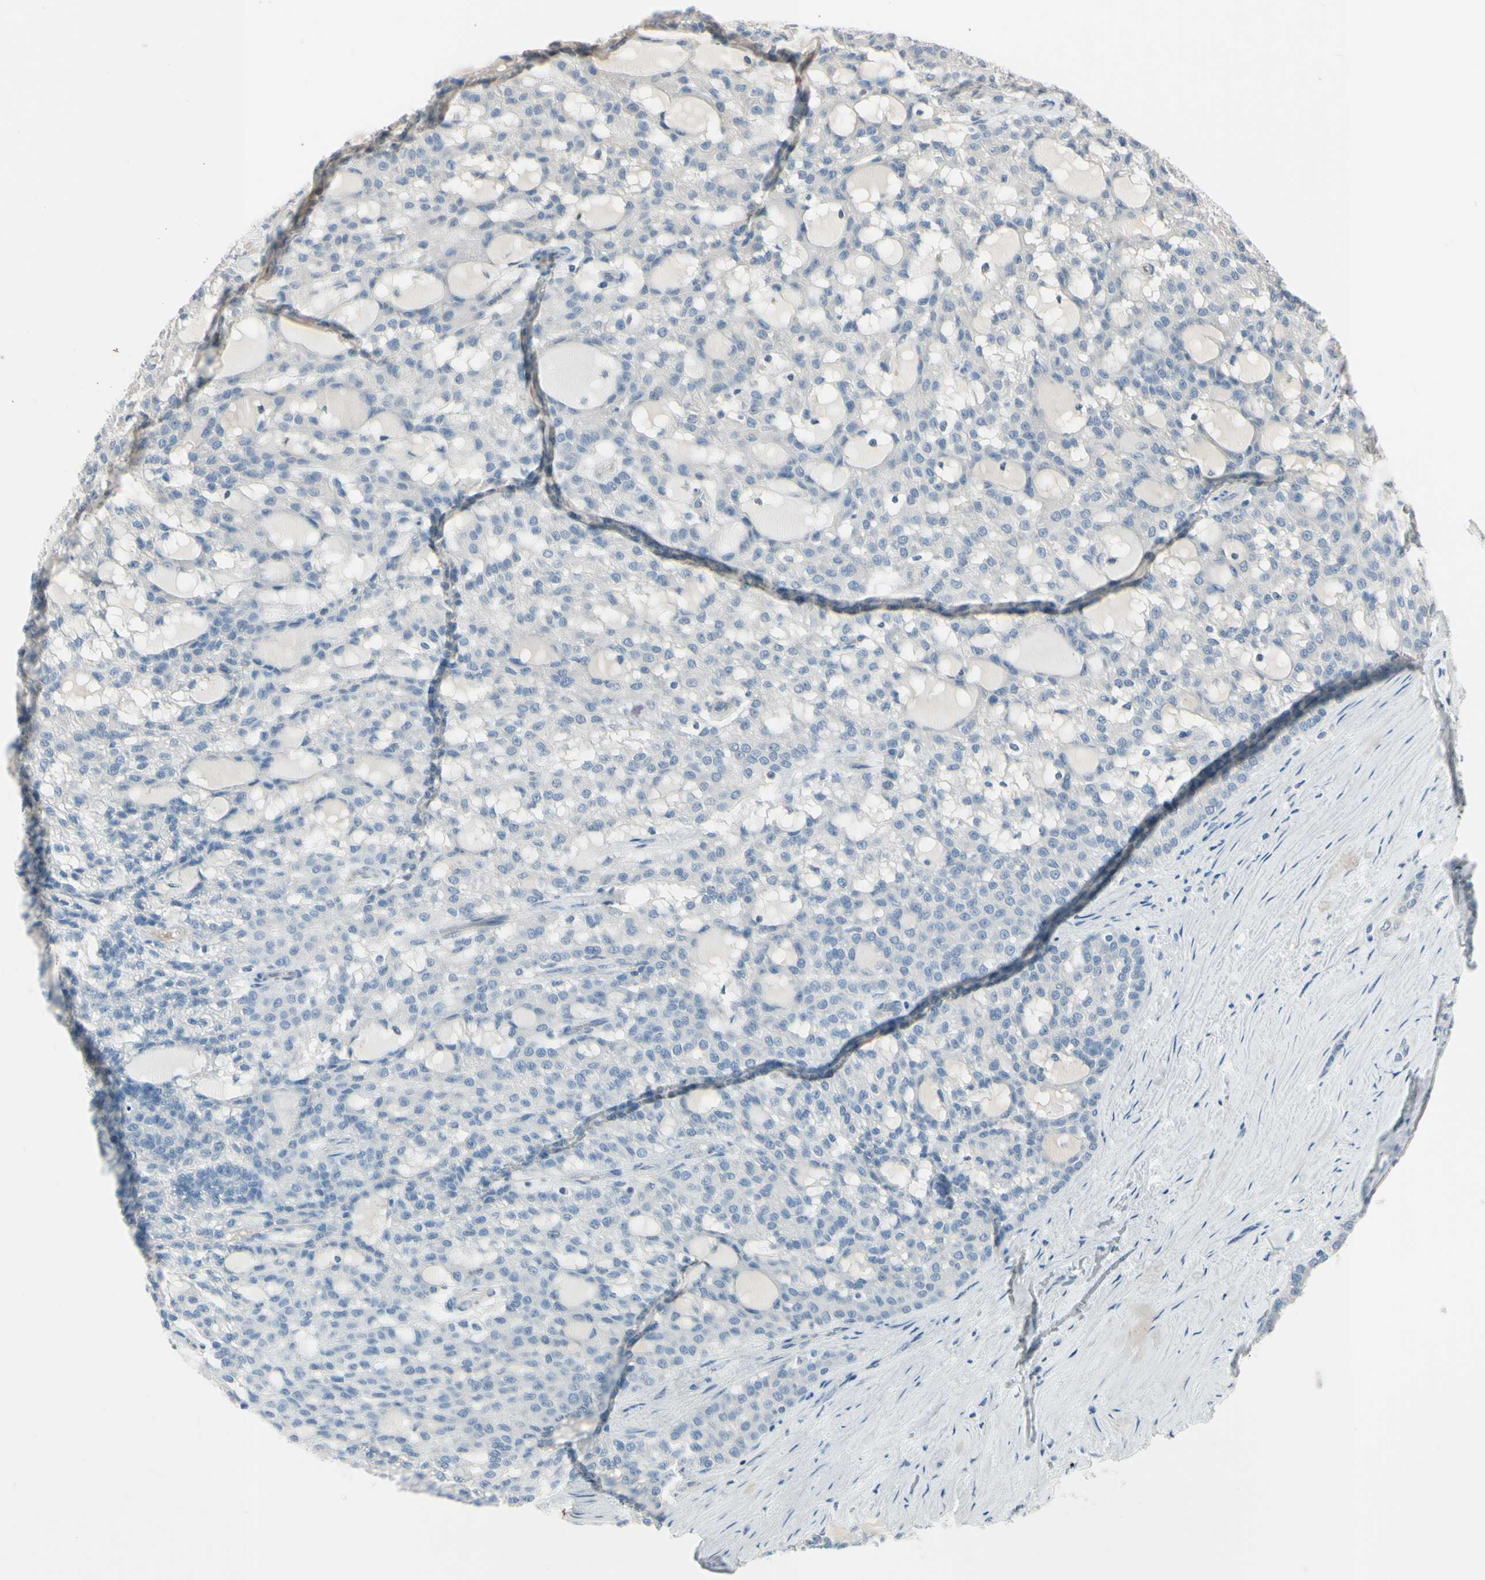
{"staining": {"intensity": "negative", "quantity": "none", "location": "none"}, "tissue": "renal cancer", "cell_type": "Tumor cells", "image_type": "cancer", "snomed": [{"axis": "morphology", "description": "Adenocarcinoma, NOS"}, {"axis": "topography", "description": "Kidney"}], "caption": "Protein analysis of renal cancer displays no significant positivity in tumor cells. (Immunohistochemistry, brightfield microscopy, high magnification).", "gene": "AATK", "patient": {"sex": "male", "age": 63}}